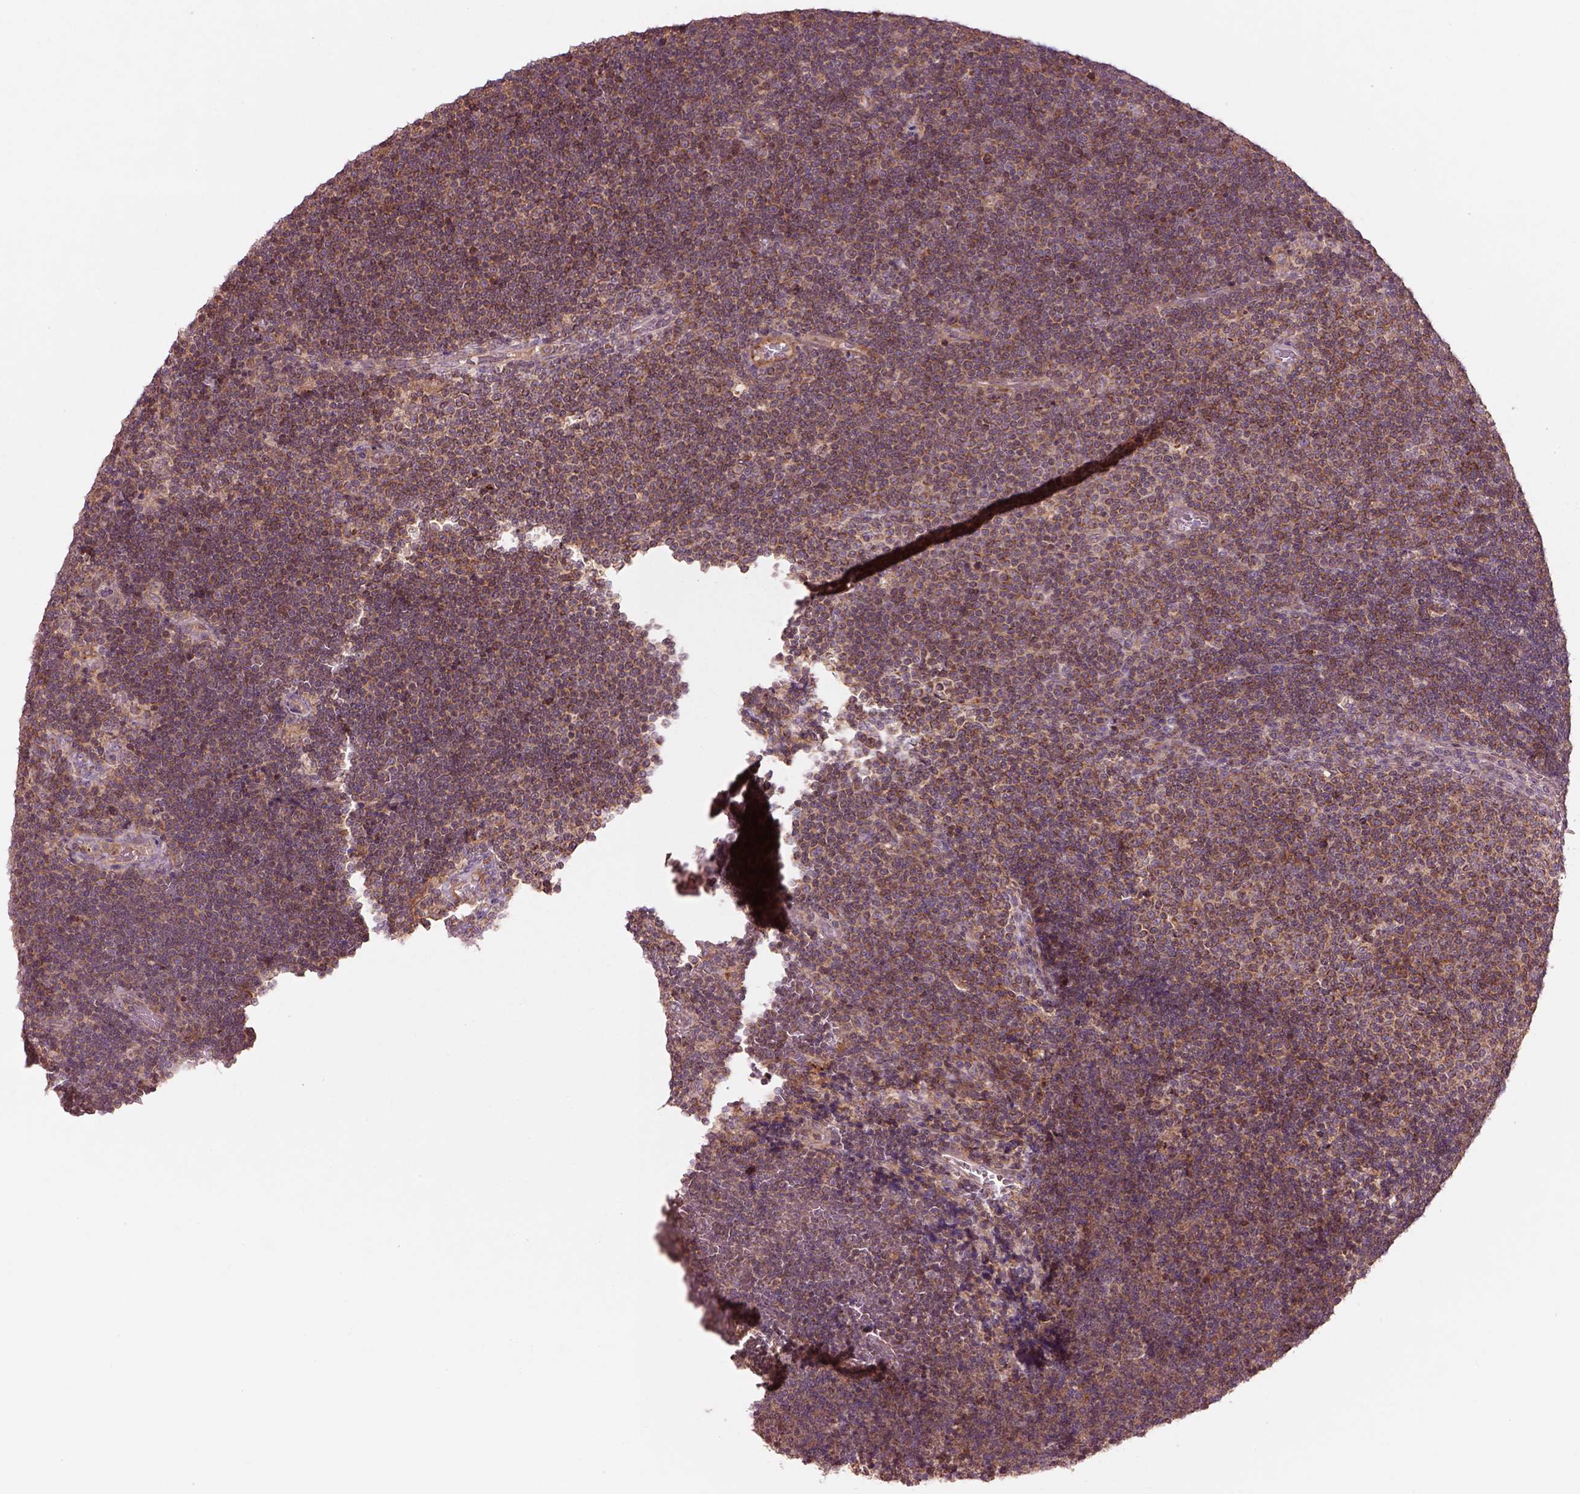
{"staining": {"intensity": "moderate", "quantity": ">75%", "location": "cytoplasmic/membranous"}, "tissue": "lymphoma", "cell_type": "Tumor cells", "image_type": "cancer", "snomed": [{"axis": "morphology", "description": "Malignant lymphoma, non-Hodgkin's type, Low grade"}, {"axis": "topography", "description": "Brain"}], "caption": "Low-grade malignant lymphoma, non-Hodgkin's type stained with DAB IHC demonstrates medium levels of moderate cytoplasmic/membranous positivity in about >75% of tumor cells. (Stains: DAB (3,3'-diaminobenzidine) in brown, nuclei in blue, Microscopy: brightfield microscopy at high magnification).", "gene": "SLC25A5", "patient": {"sex": "female", "age": 66}}